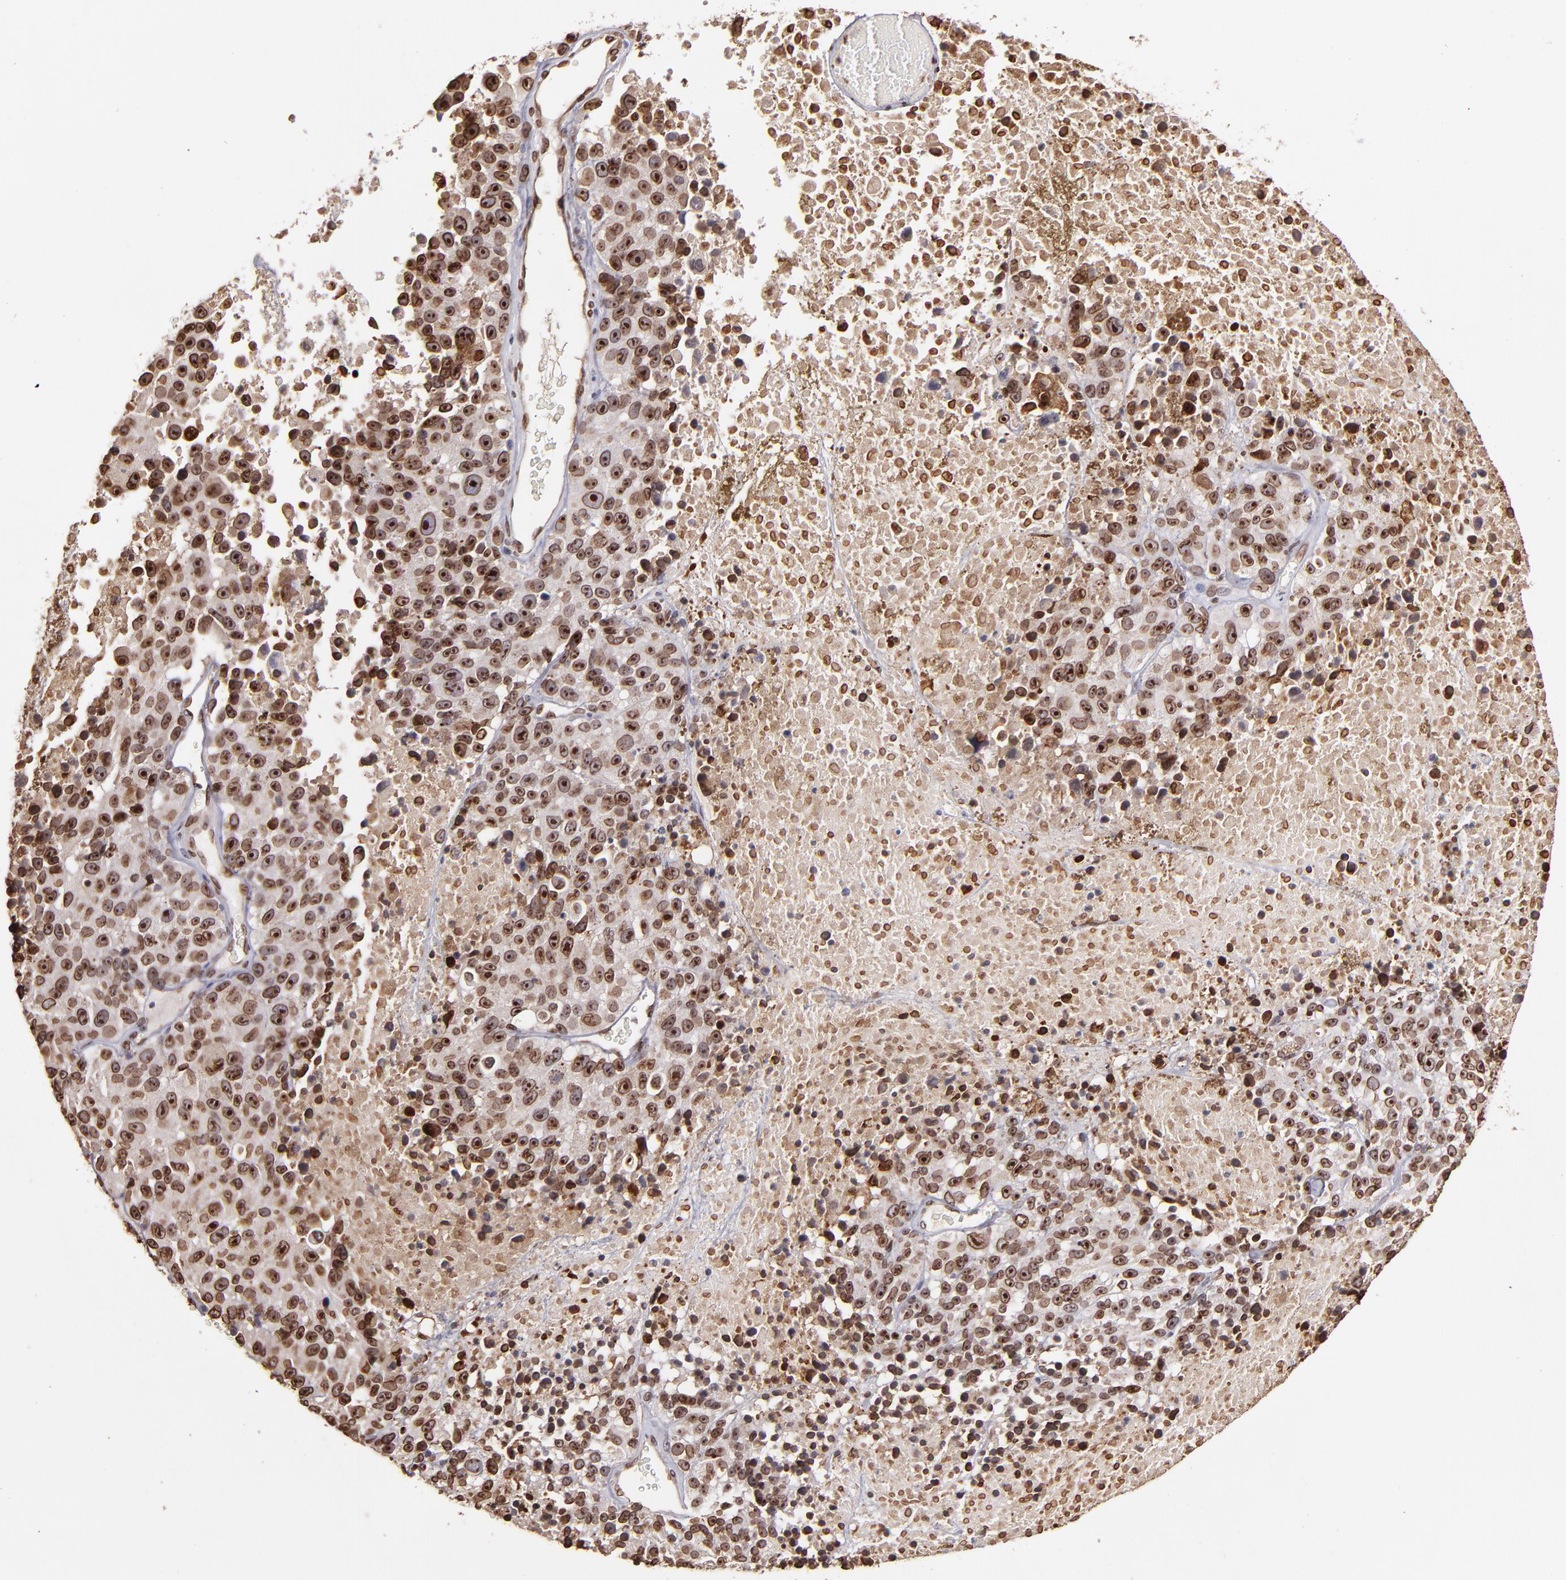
{"staining": {"intensity": "moderate", "quantity": ">75%", "location": "cytoplasmic/membranous,nuclear"}, "tissue": "melanoma", "cell_type": "Tumor cells", "image_type": "cancer", "snomed": [{"axis": "morphology", "description": "Malignant melanoma, Metastatic site"}, {"axis": "topography", "description": "Cerebral cortex"}], "caption": "The immunohistochemical stain labels moderate cytoplasmic/membranous and nuclear staining in tumor cells of malignant melanoma (metastatic site) tissue.", "gene": "PUM3", "patient": {"sex": "female", "age": 52}}